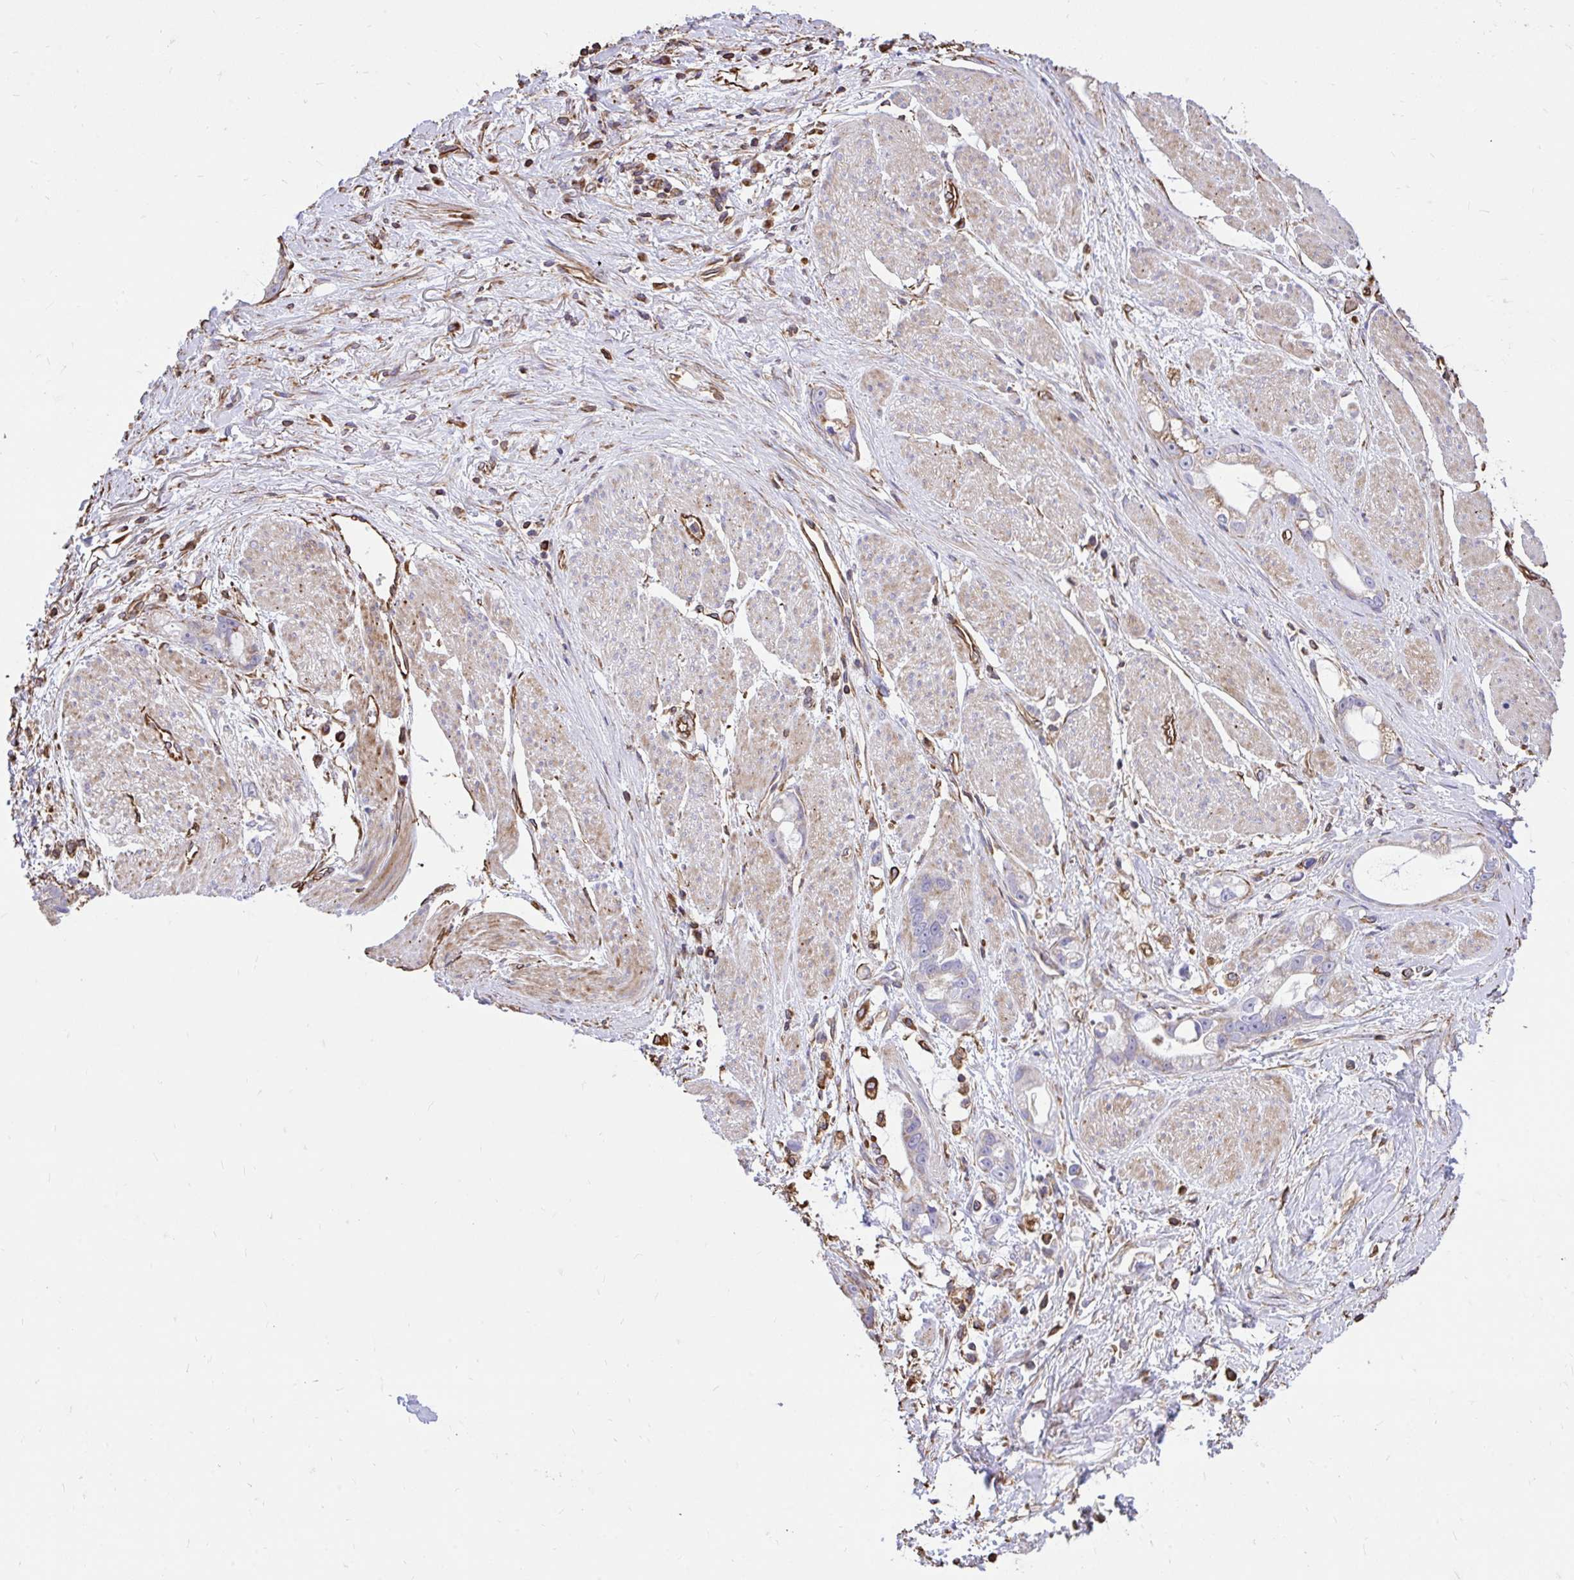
{"staining": {"intensity": "moderate", "quantity": "25%-75%", "location": "cytoplasmic/membranous"}, "tissue": "stomach cancer", "cell_type": "Tumor cells", "image_type": "cancer", "snomed": [{"axis": "morphology", "description": "Adenocarcinoma, NOS"}, {"axis": "topography", "description": "Stomach"}], "caption": "A brown stain highlights moderate cytoplasmic/membranous expression of a protein in stomach cancer (adenocarcinoma) tumor cells.", "gene": "RNF103", "patient": {"sex": "male", "age": 55}}